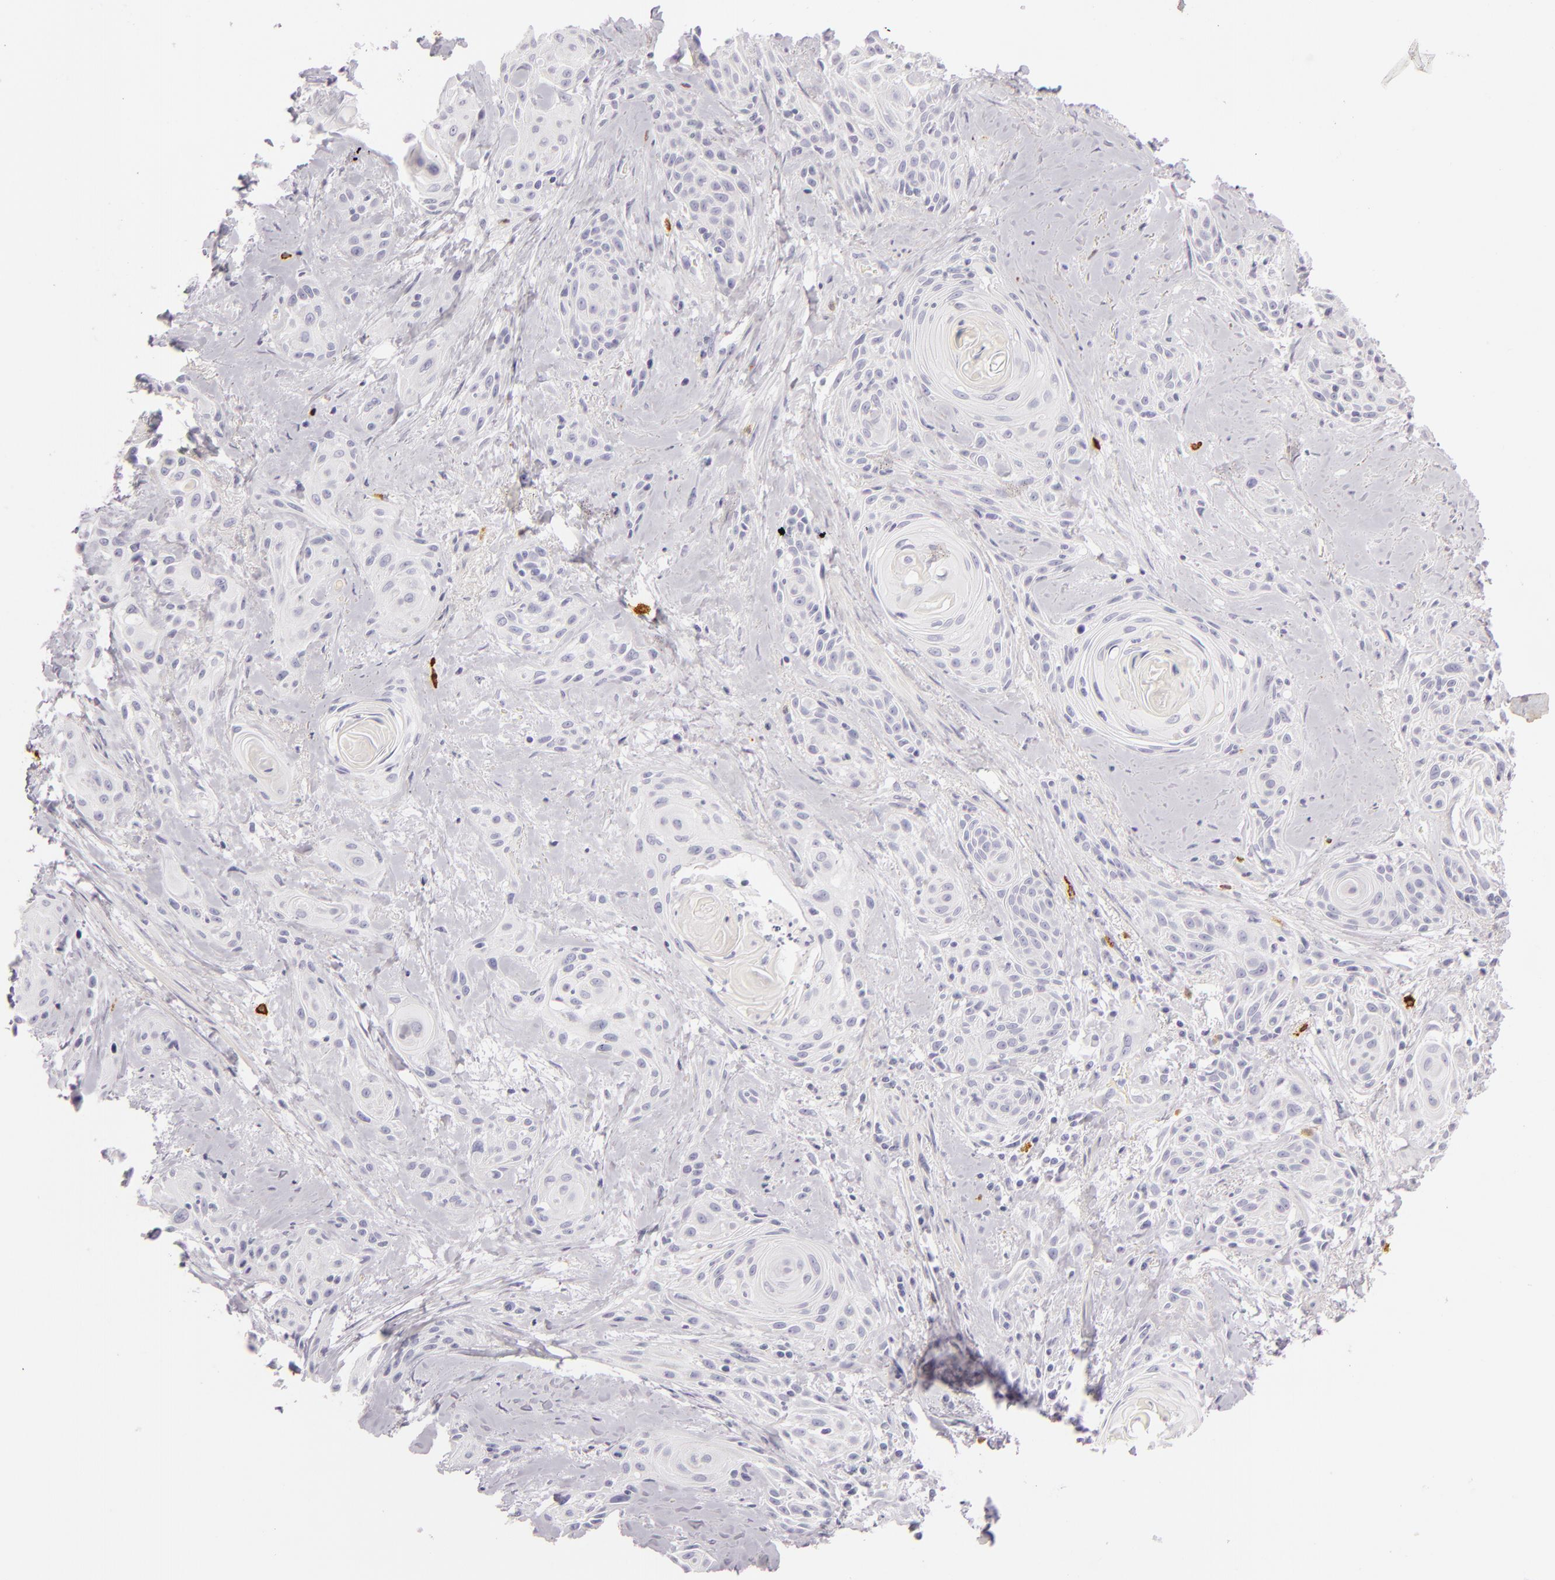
{"staining": {"intensity": "negative", "quantity": "none", "location": "none"}, "tissue": "skin cancer", "cell_type": "Tumor cells", "image_type": "cancer", "snomed": [{"axis": "morphology", "description": "Squamous cell carcinoma, NOS"}, {"axis": "topography", "description": "Skin"}, {"axis": "topography", "description": "Anal"}], "caption": "DAB immunohistochemical staining of human skin cancer displays no significant expression in tumor cells.", "gene": "TPSD1", "patient": {"sex": "male", "age": 64}}